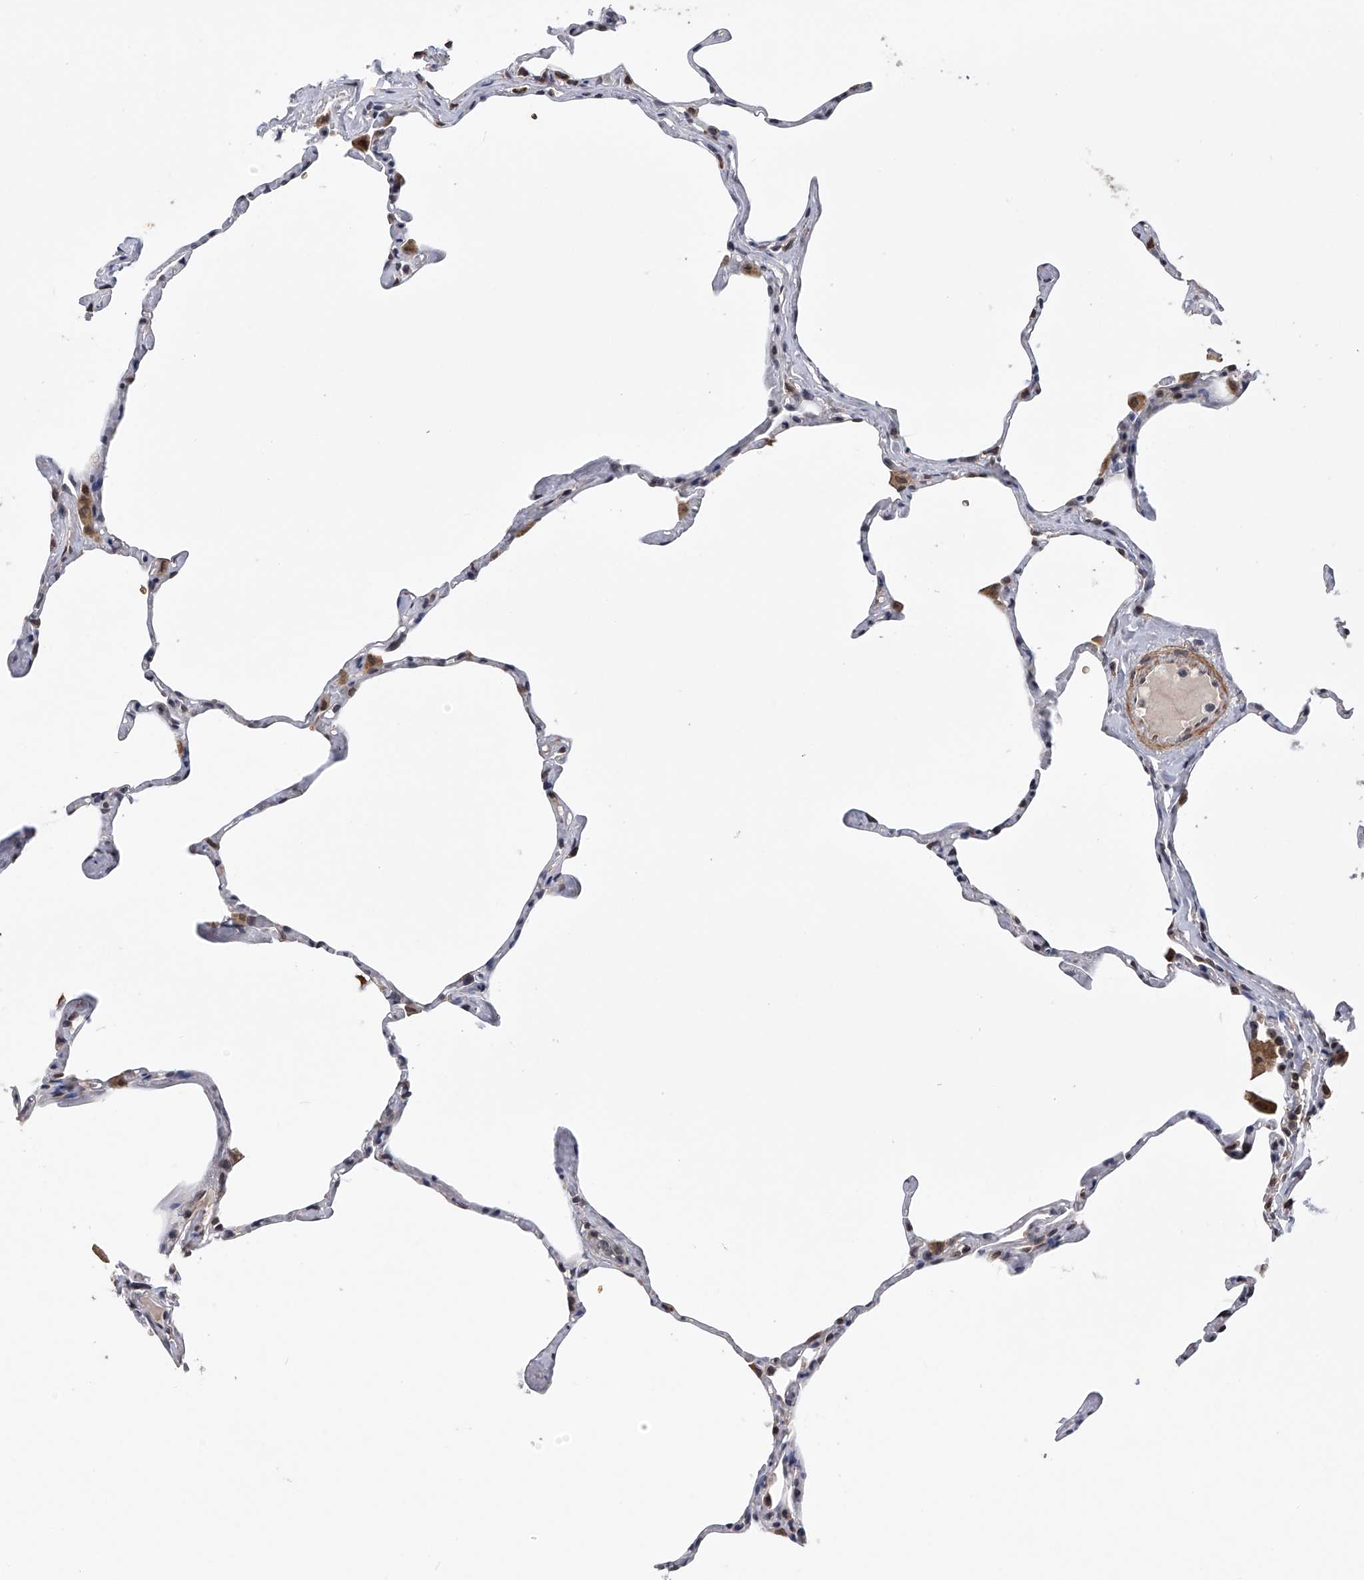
{"staining": {"intensity": "weak", "quantity": "<25%", "location": "cytoplasmic/membranous"}, "tissue": "lung", "cell_type": "Alveolar cells", "image_type": "normal", "snomed": [{"axis": "morphology", "description": "Normal tissue, NOS"}, {"axis": "topography", "description": "Lung"}], "caption": "The immunohistochemistry histopathology image has no significant positivity in alveolar cells of lung.", "gene": "SPOCK1", "patient": {"sex": "male", "age": 65}}